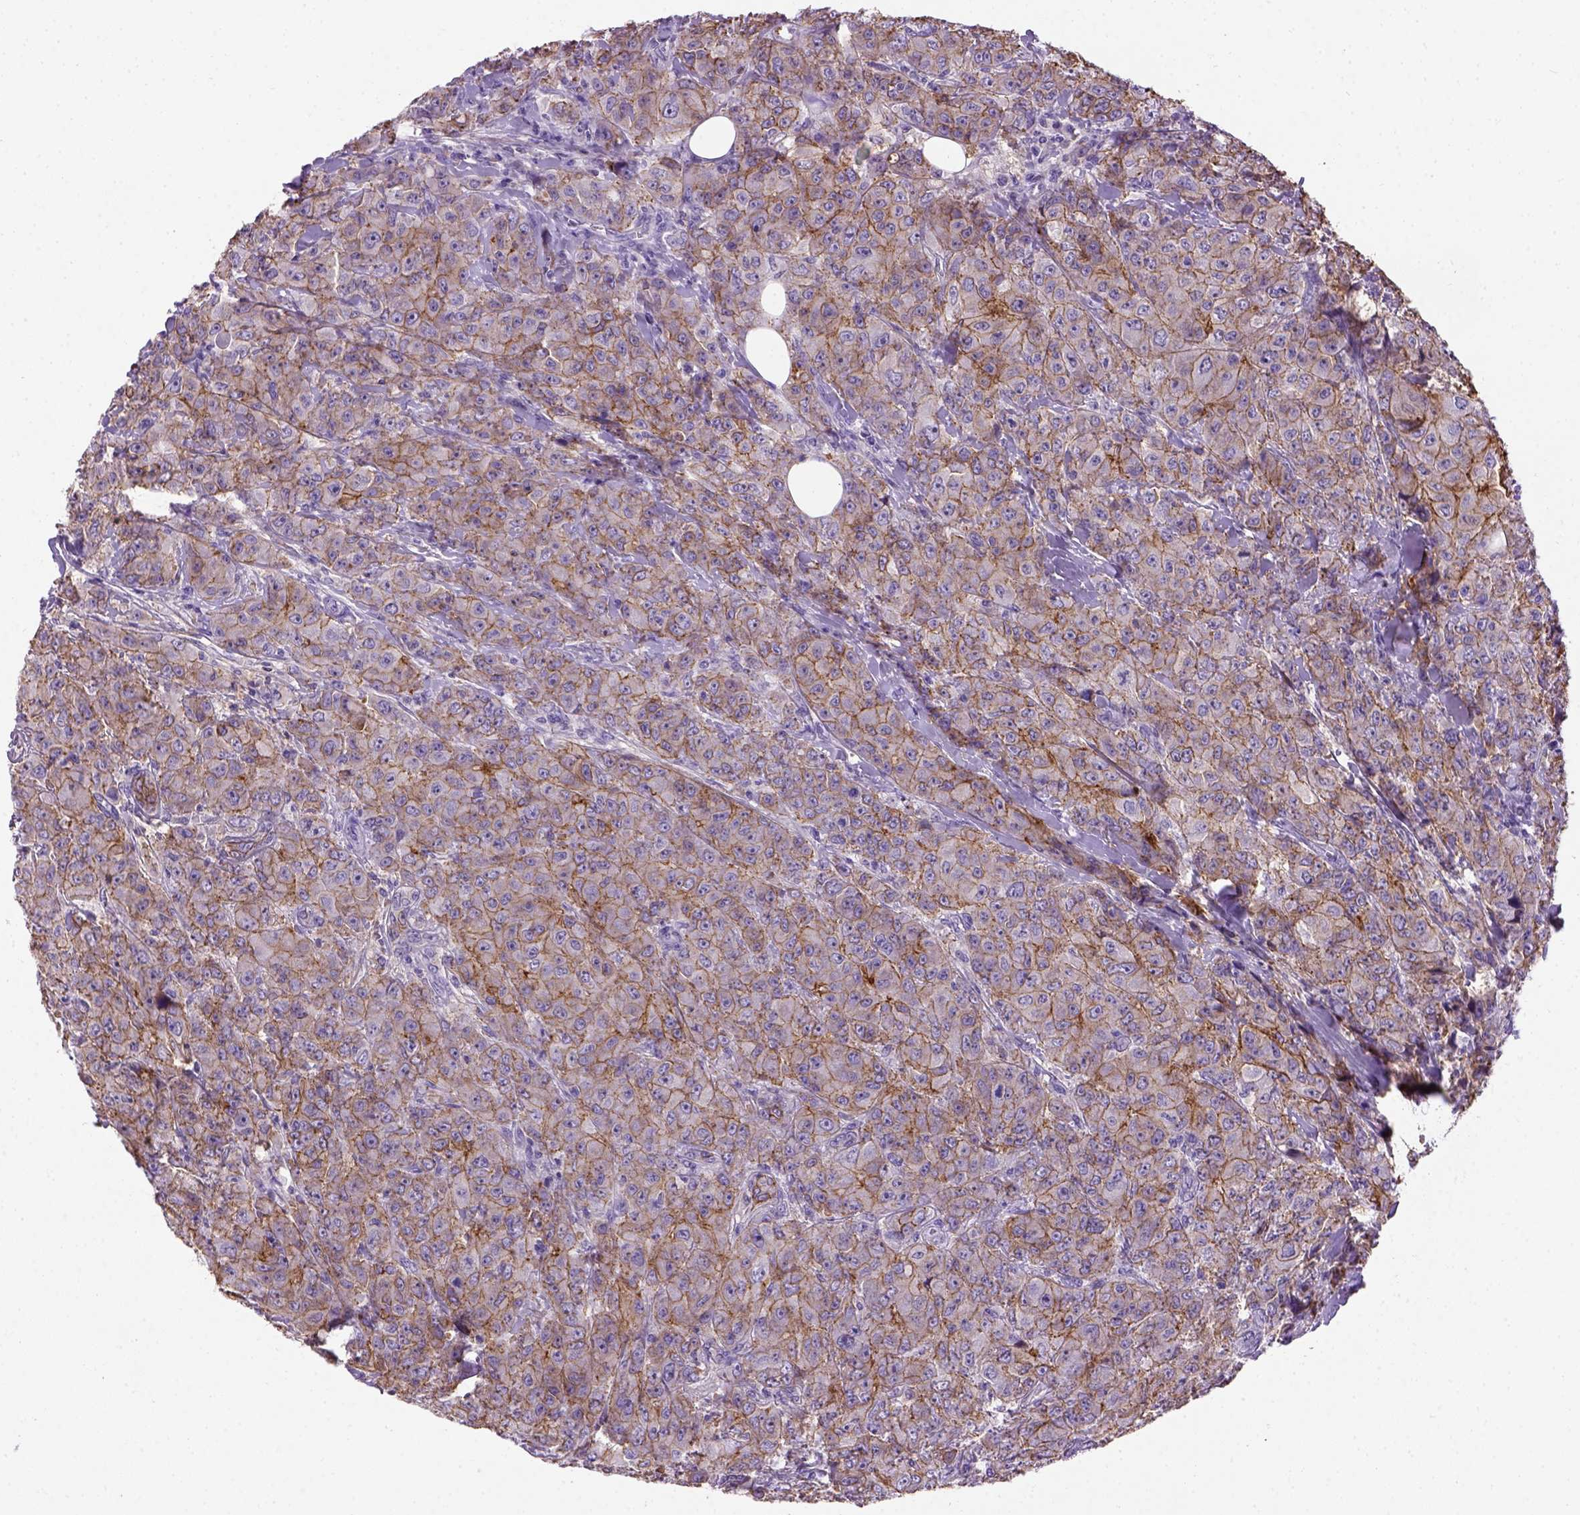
{"staining": {"intensity": "moderate", "quantity": ">75%", "location": "cytoplasmic/membranous"}, "tissue": "breast cancer", "cell_type": "Tumor cells", "image_type": "cancer", "snomed": [{"axis": "morphology", "description": "Duct carcinoma"}, {"axis": "topography", "description": "Breast"}], "caption": "Immunohistochemistry (IHC) photomicrograph of neoplastic tissue: breast cancer (invasive ductal carcinoma) stained using immunohistochemistry demonstrates medium levels of moderate protein expression localized specifically in the cytoplasmic/membranous of tumor cells, appearing as a cytoplasmic/membranous brown color.", "gene": "CDH1", "patient": {"sex": "female", "age": 43}}